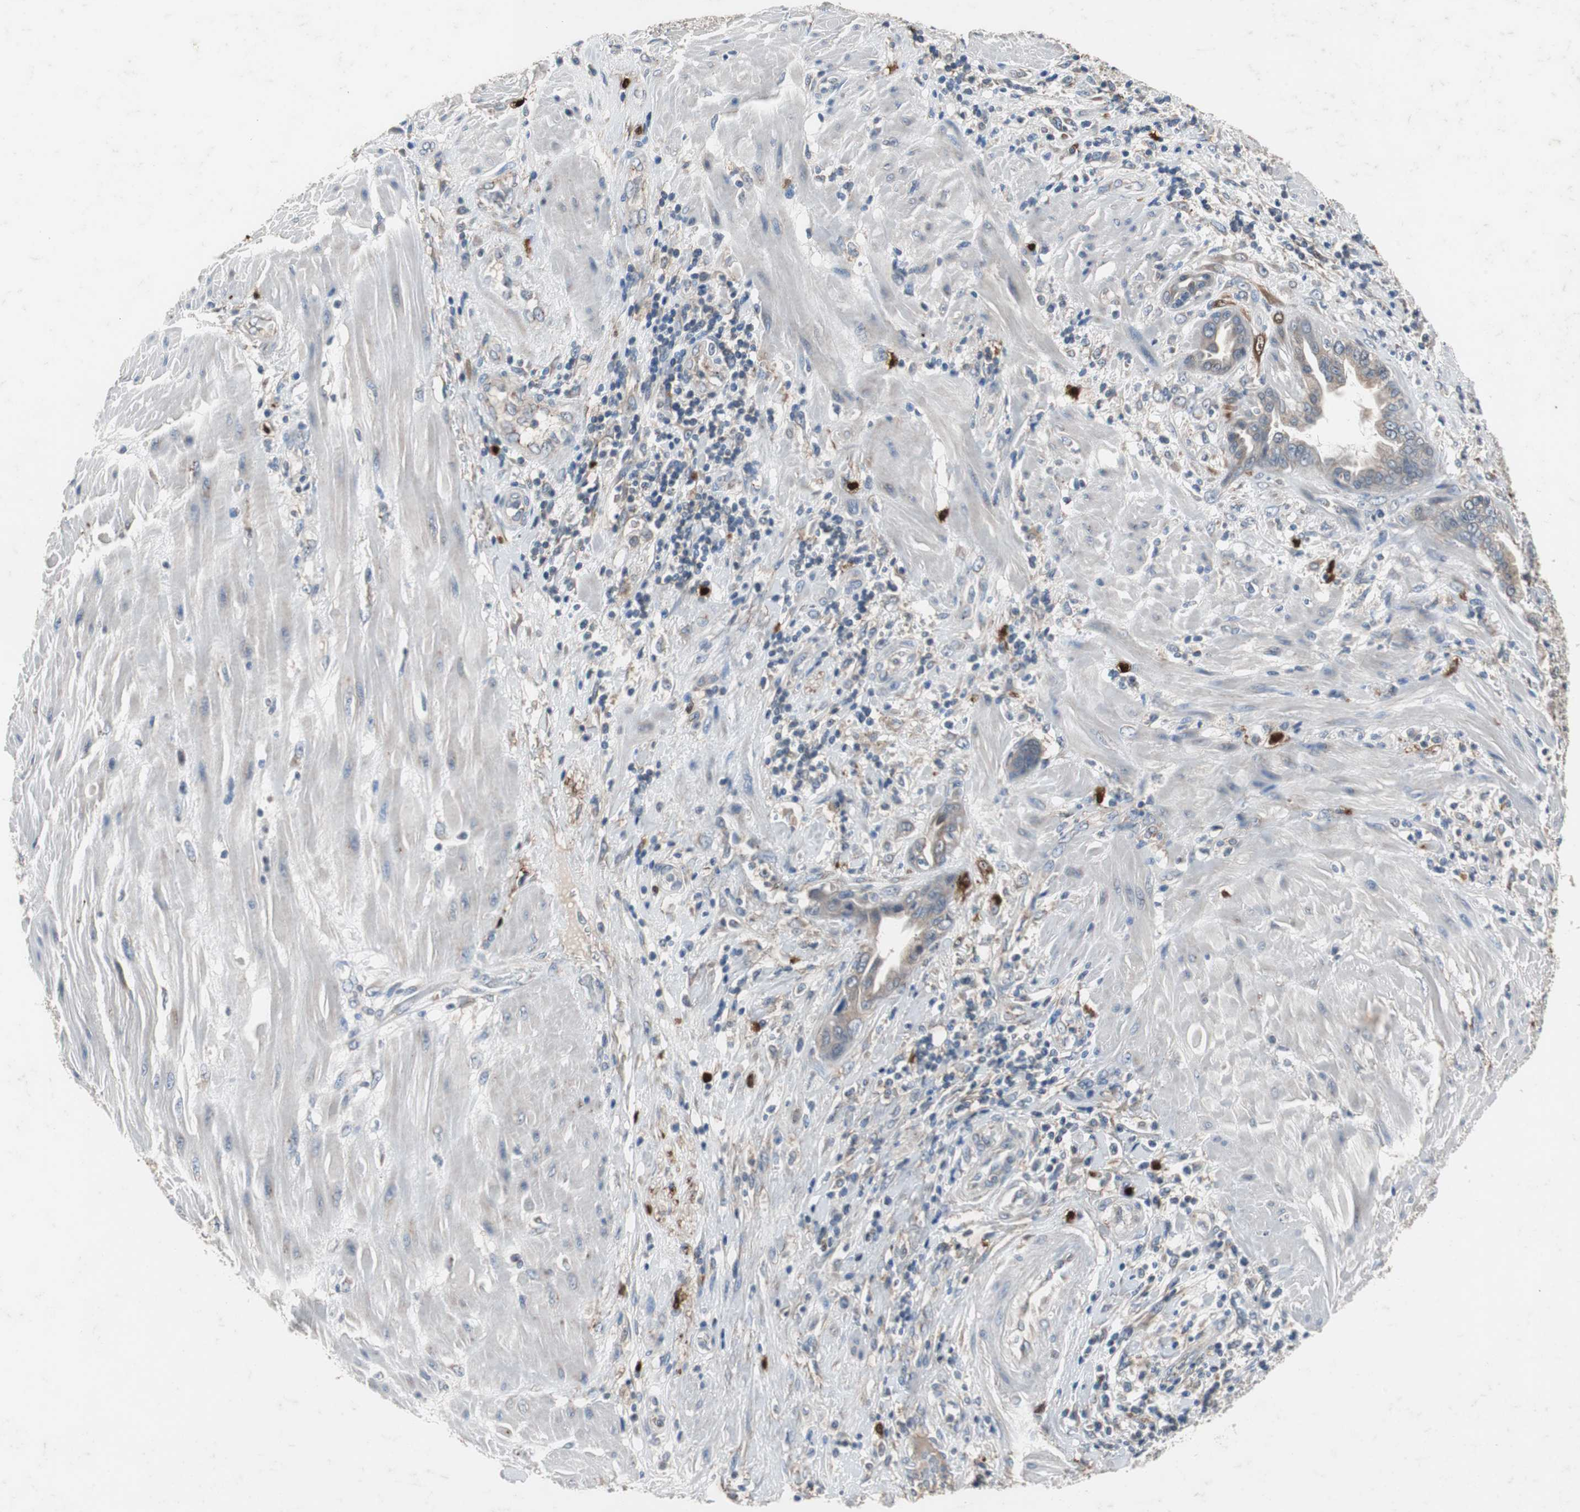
{"staining": {"intensity": "moderate", "quantity": ">75%", "location": "cytoplasmic/membranous"}, "tissue": "pancreatic cancer", "cell_type": "Tumor cells", "image_type": "cancer", "snomed": [{"axis": "morphology", "description": "Adenocarcinoma, NOS"}, {"axis": "topography", "description": "Pancreas"}], "caption": "The photomicrograph shows immunohistochemical staining of pancreatic cancer. There is moderate cytoplasmic/membranous positivity is appreciated in about >75% of tumor cells. (IHC, brightfield microscopy, high magnification).", "gene": "CALB2", "patient": {"sex": "female", "age": 64}}